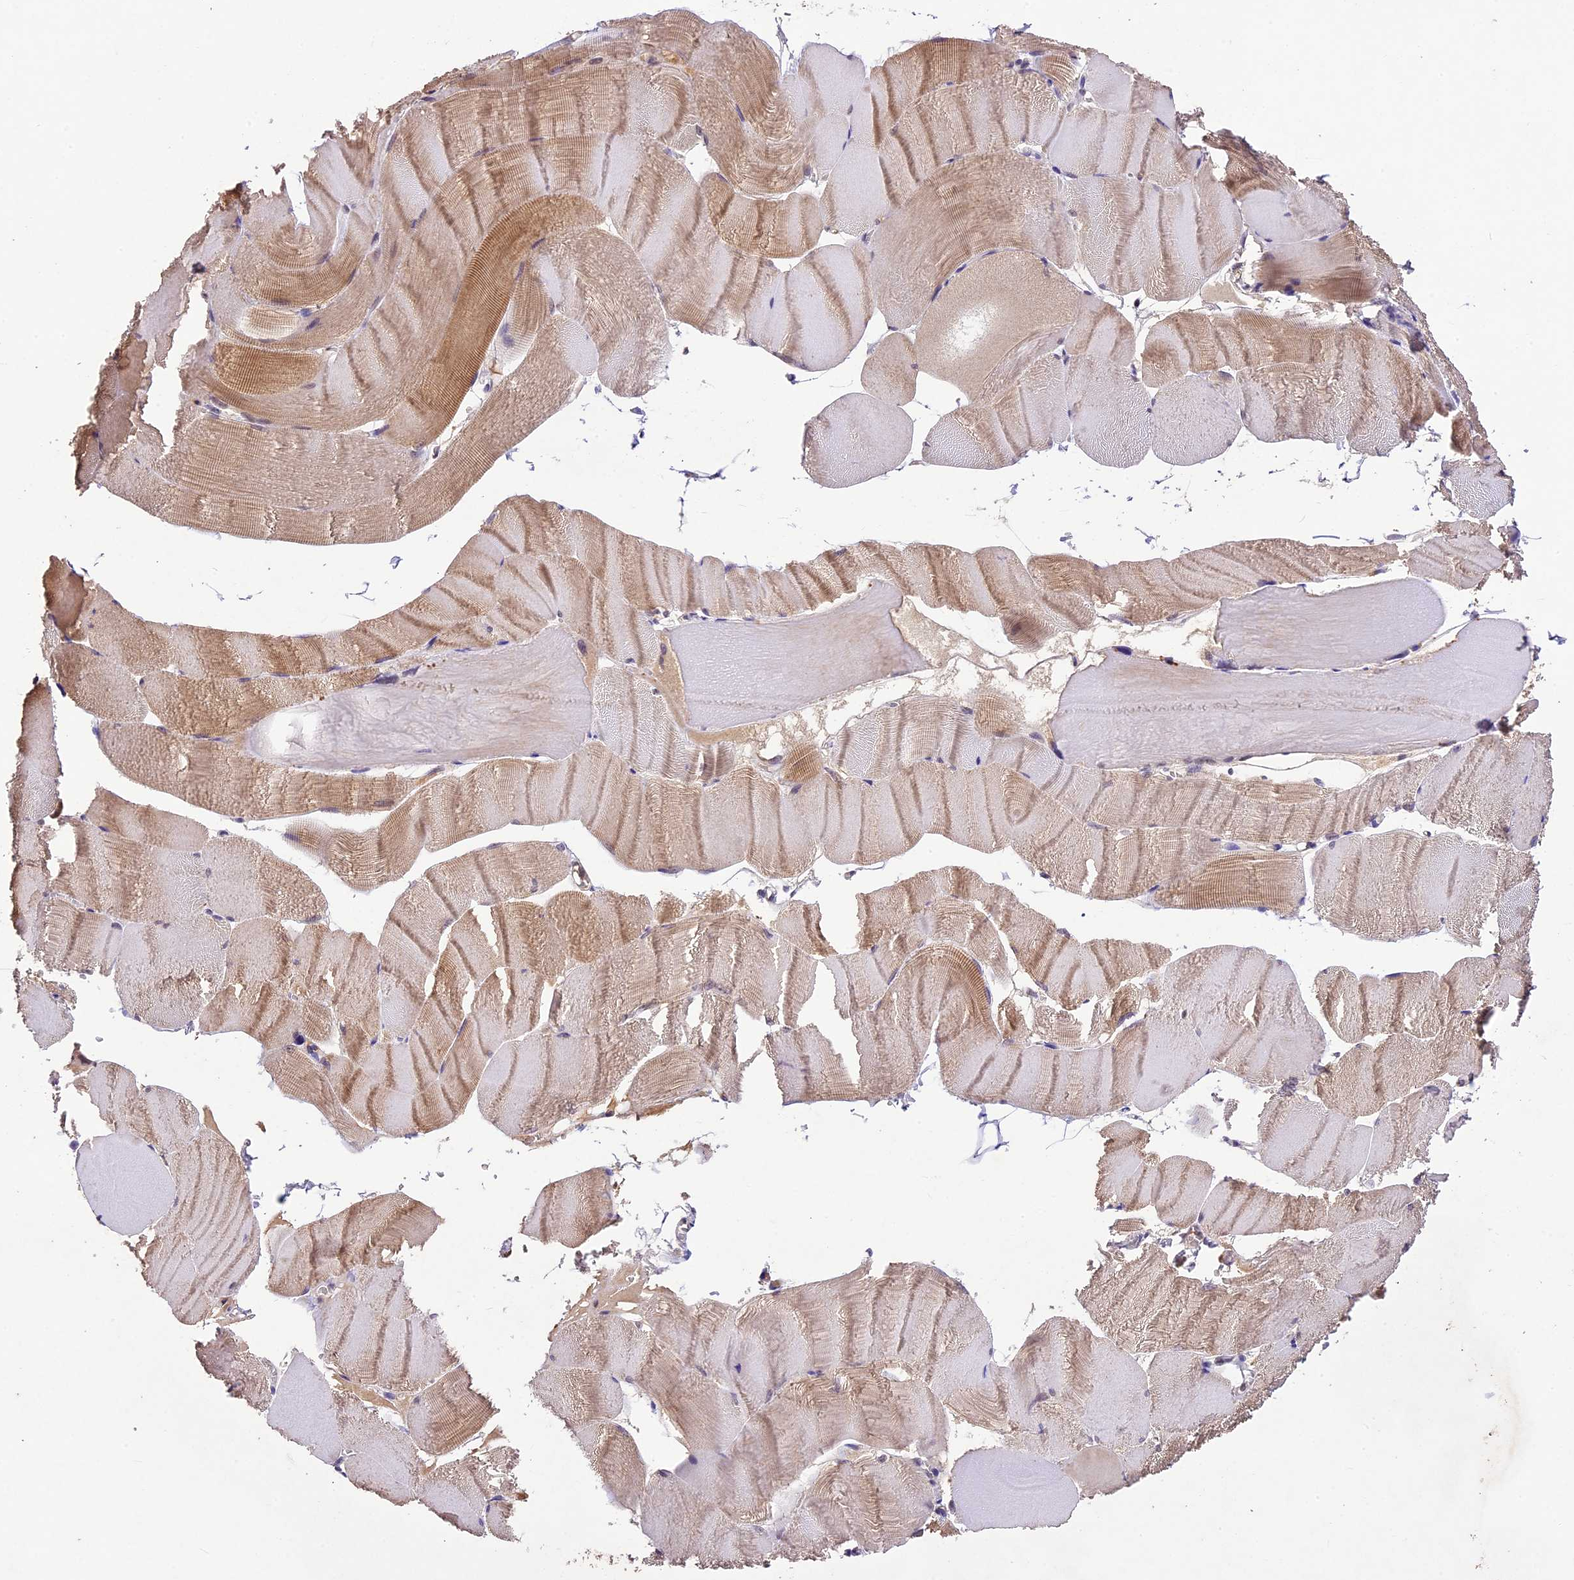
{"staining": {"intensity": "moderate", "quantity": "25%-75%", "location": "cytoplasmic/membranous"}, "tissue": "skeletal muscle", "cell_type": "Myocytes", "image_type": "normal", "snomed": [{"axis": "morphology", "description": "Normal tissue, NOS"}, {"axis": "morphology", "description": "Basal cell carcinoma"}, {"axis": "topography", "description": "Skeletal muscle"}], "caption": "The micrograph shows immunohistochemical staining of benign skeletal muscle. There is moderate cytoplasmic/membranous positivity is identified in about 25%-75% of myocytes. The staining was performed using DAB (3,3'-diaminobenzidine) to visualize the protein expression in brown, while the nuclei were stained in blue with hematoxylin (Magnification: 20x).", "gene": "ATP10A", "patient": {"sex": "female", "age": 64}}